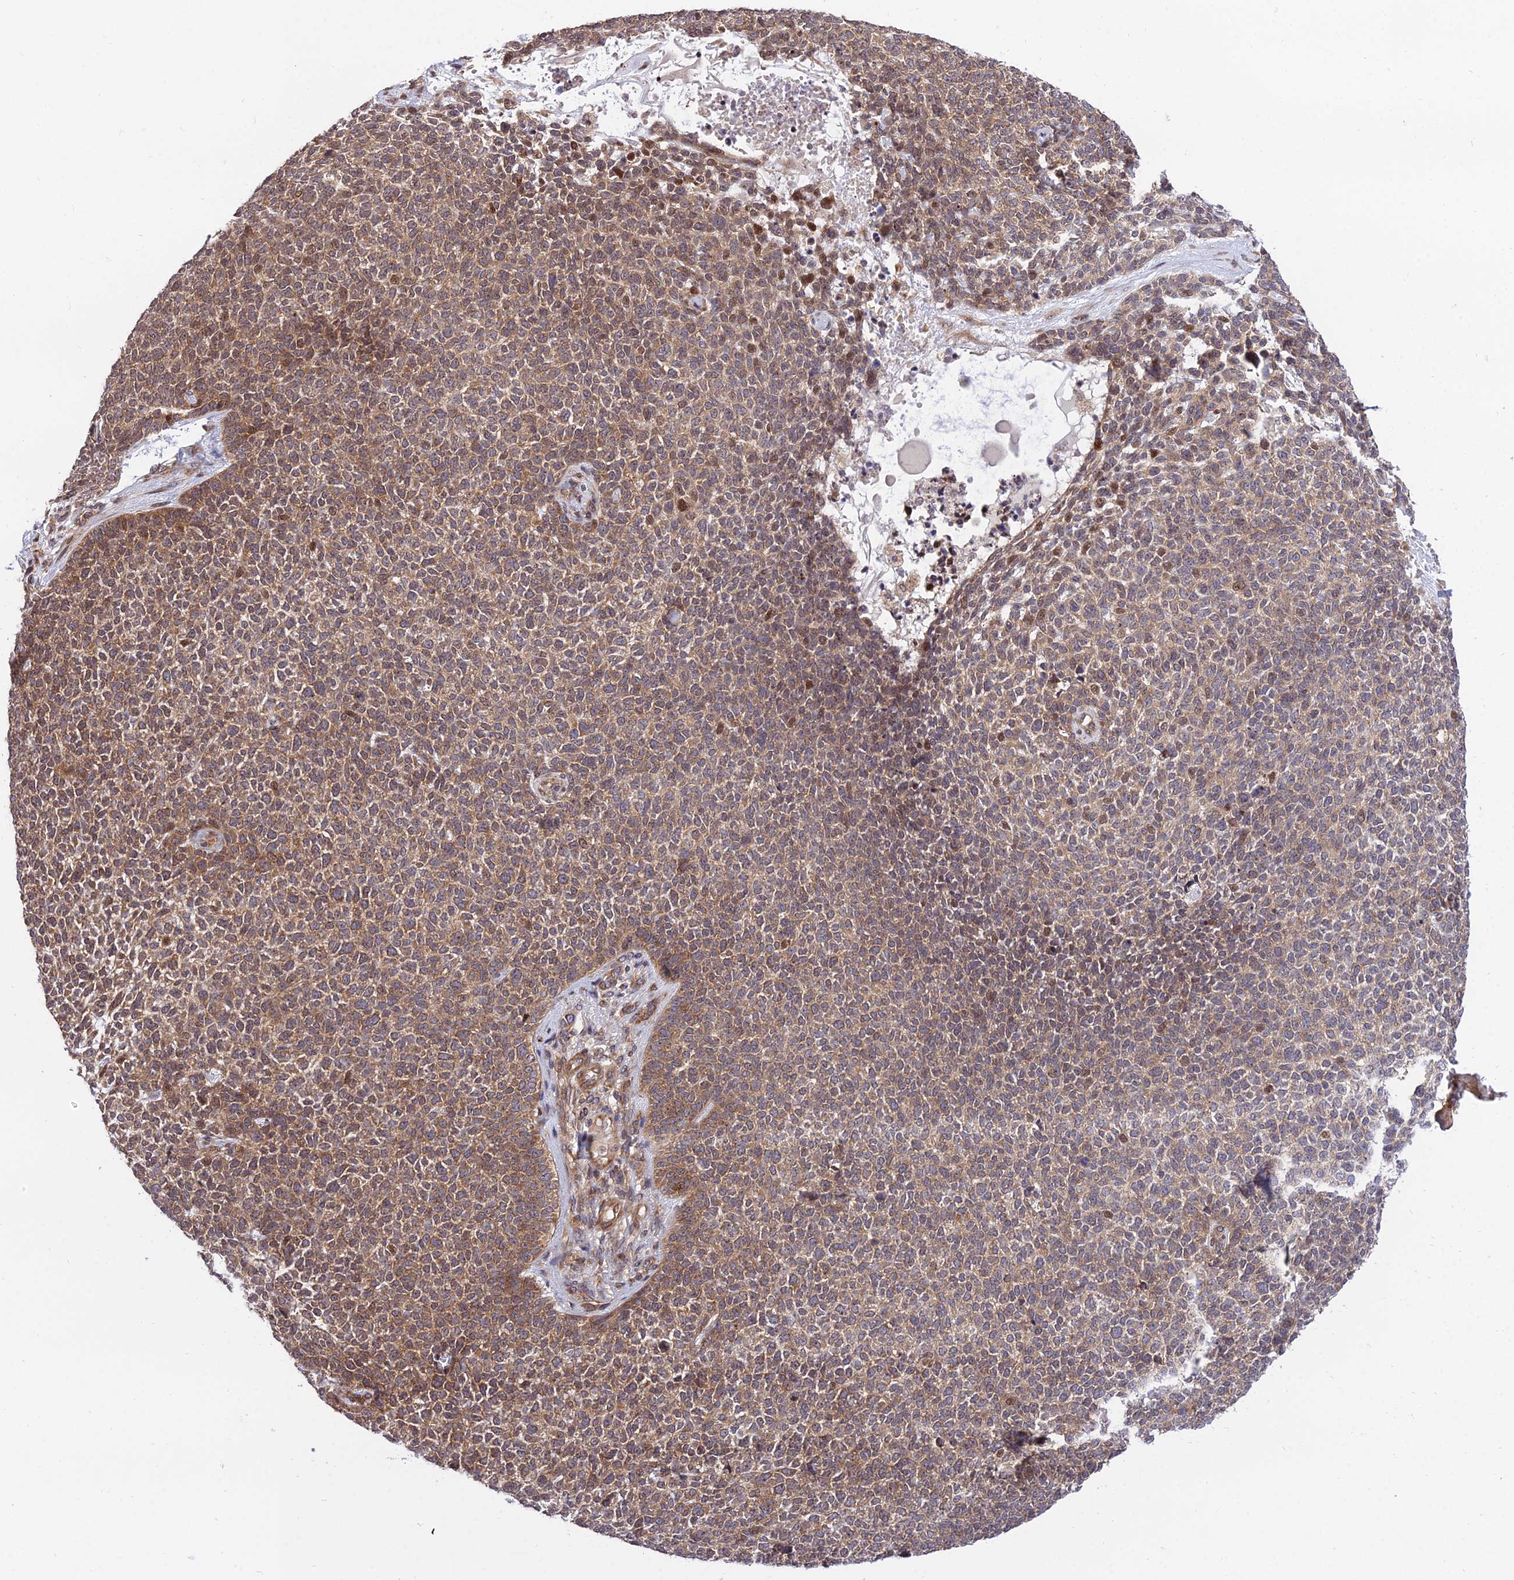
{"staining": {"intensity": "moderate", "quantity": ">75%", "location": "cytoplasmic/membranous"}, "tissue": "skin cancer", "cell_type": "Tumor cells", "image_type": "cancer", "snomed": [{"axis": "morphology", "description": "Basal cell carcinoma"}, {"axis": "topography", "description": "Skin"}], "caption": "The image shows staining of basal cell carcinoma (skin), revealing moderate cytoplasmic/membranous protein expression (brown color) within tumor cells.", "gene": "SMG6", "patient": {"sex": "female", "age": 84}}